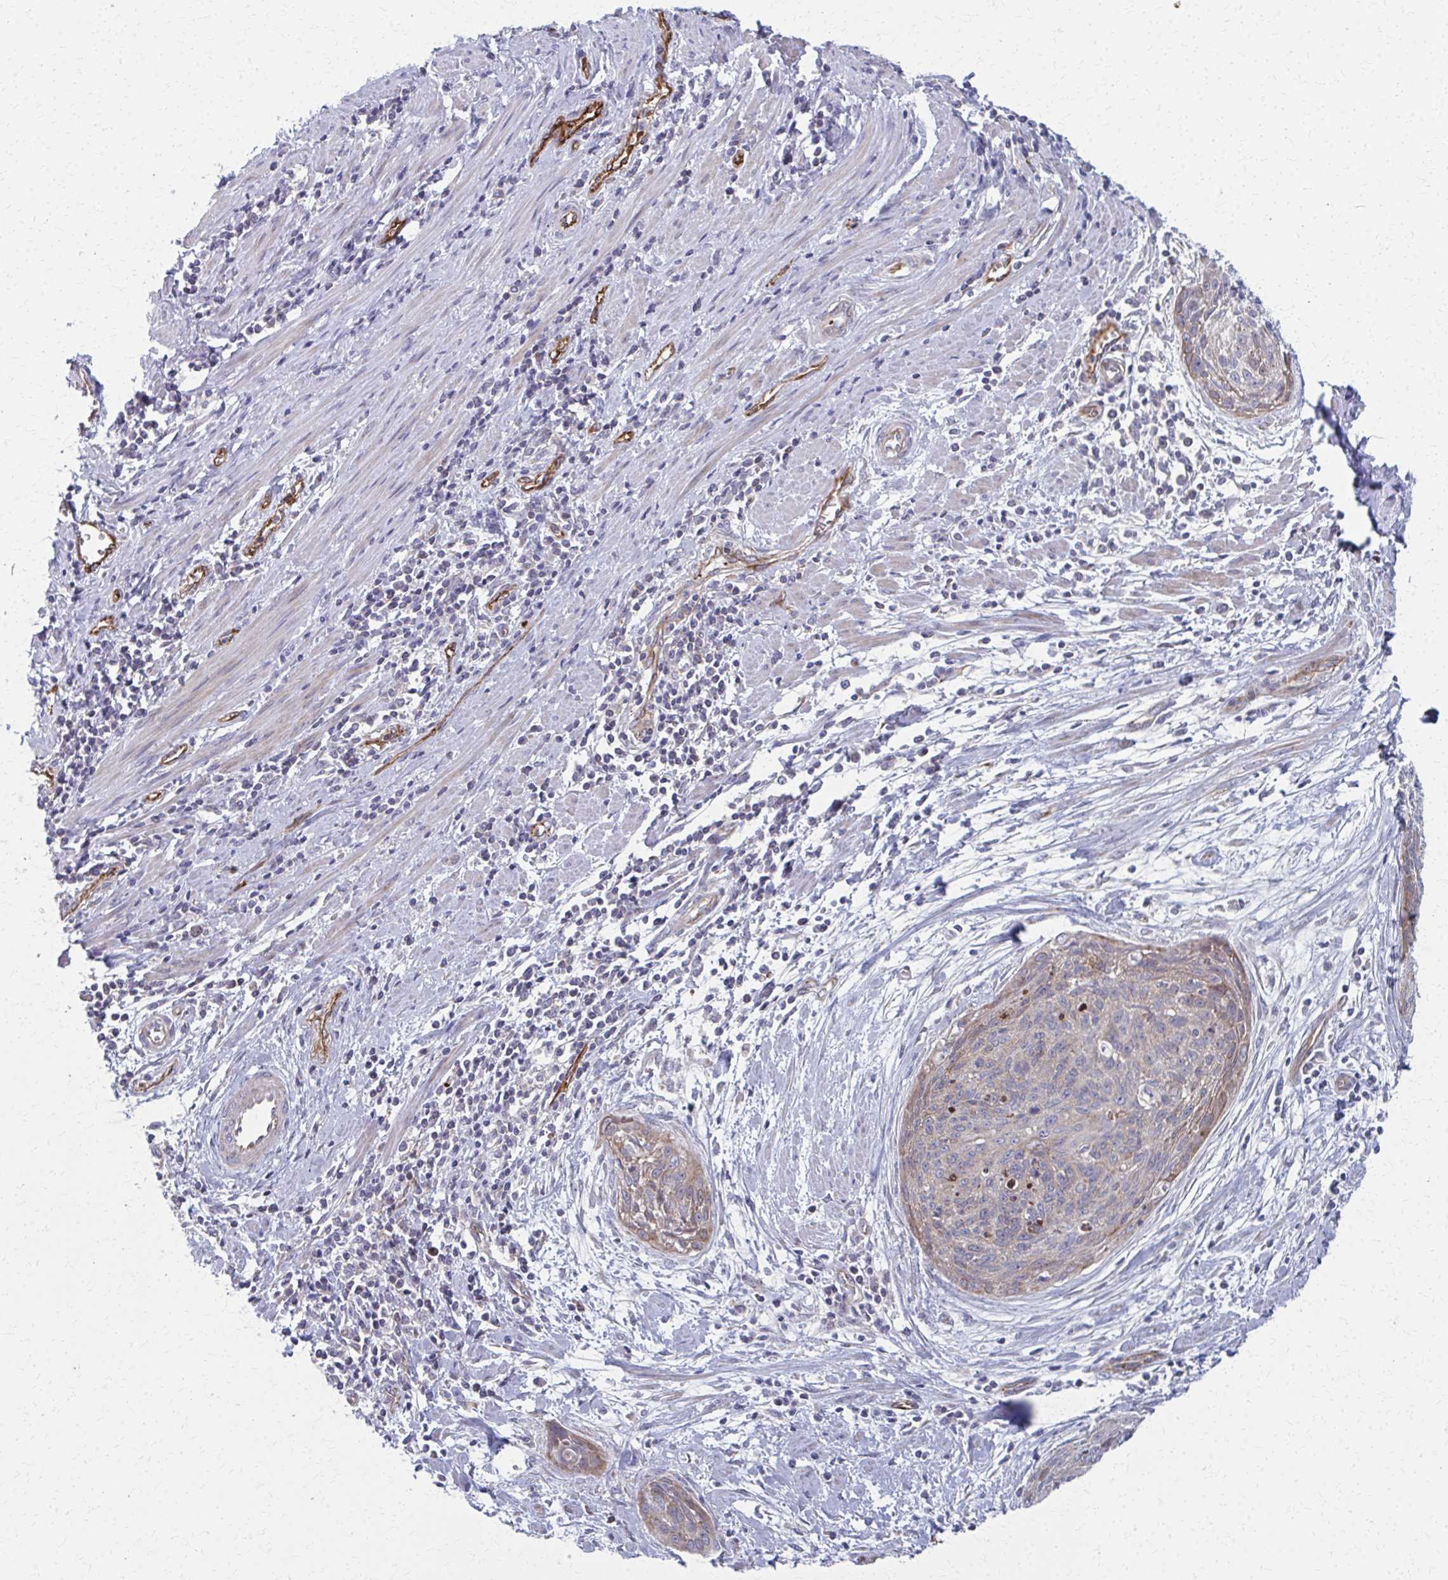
{"staining": {"intensity": "weak", "quantity": ">75%", "location": "cytoplasmic/membranous"}, "tissue": "cervical cancer", "cell_type": "Tumor cells", "image_type": "cancer", "snomed": [{"axis": "morphology", "description": "Squamous cell carcinoma, NOS"}, {"axis": "topography", "description": "Cervix"}], "caption": "This is a histology image of IHC staining of cervical cancer (squamous cell carcinoma), which shows weak staining in the cytoplasmic/membranous of tumor cells.", "gene": "FAHD1", "patient": {"sex": "female", "age": 55}}